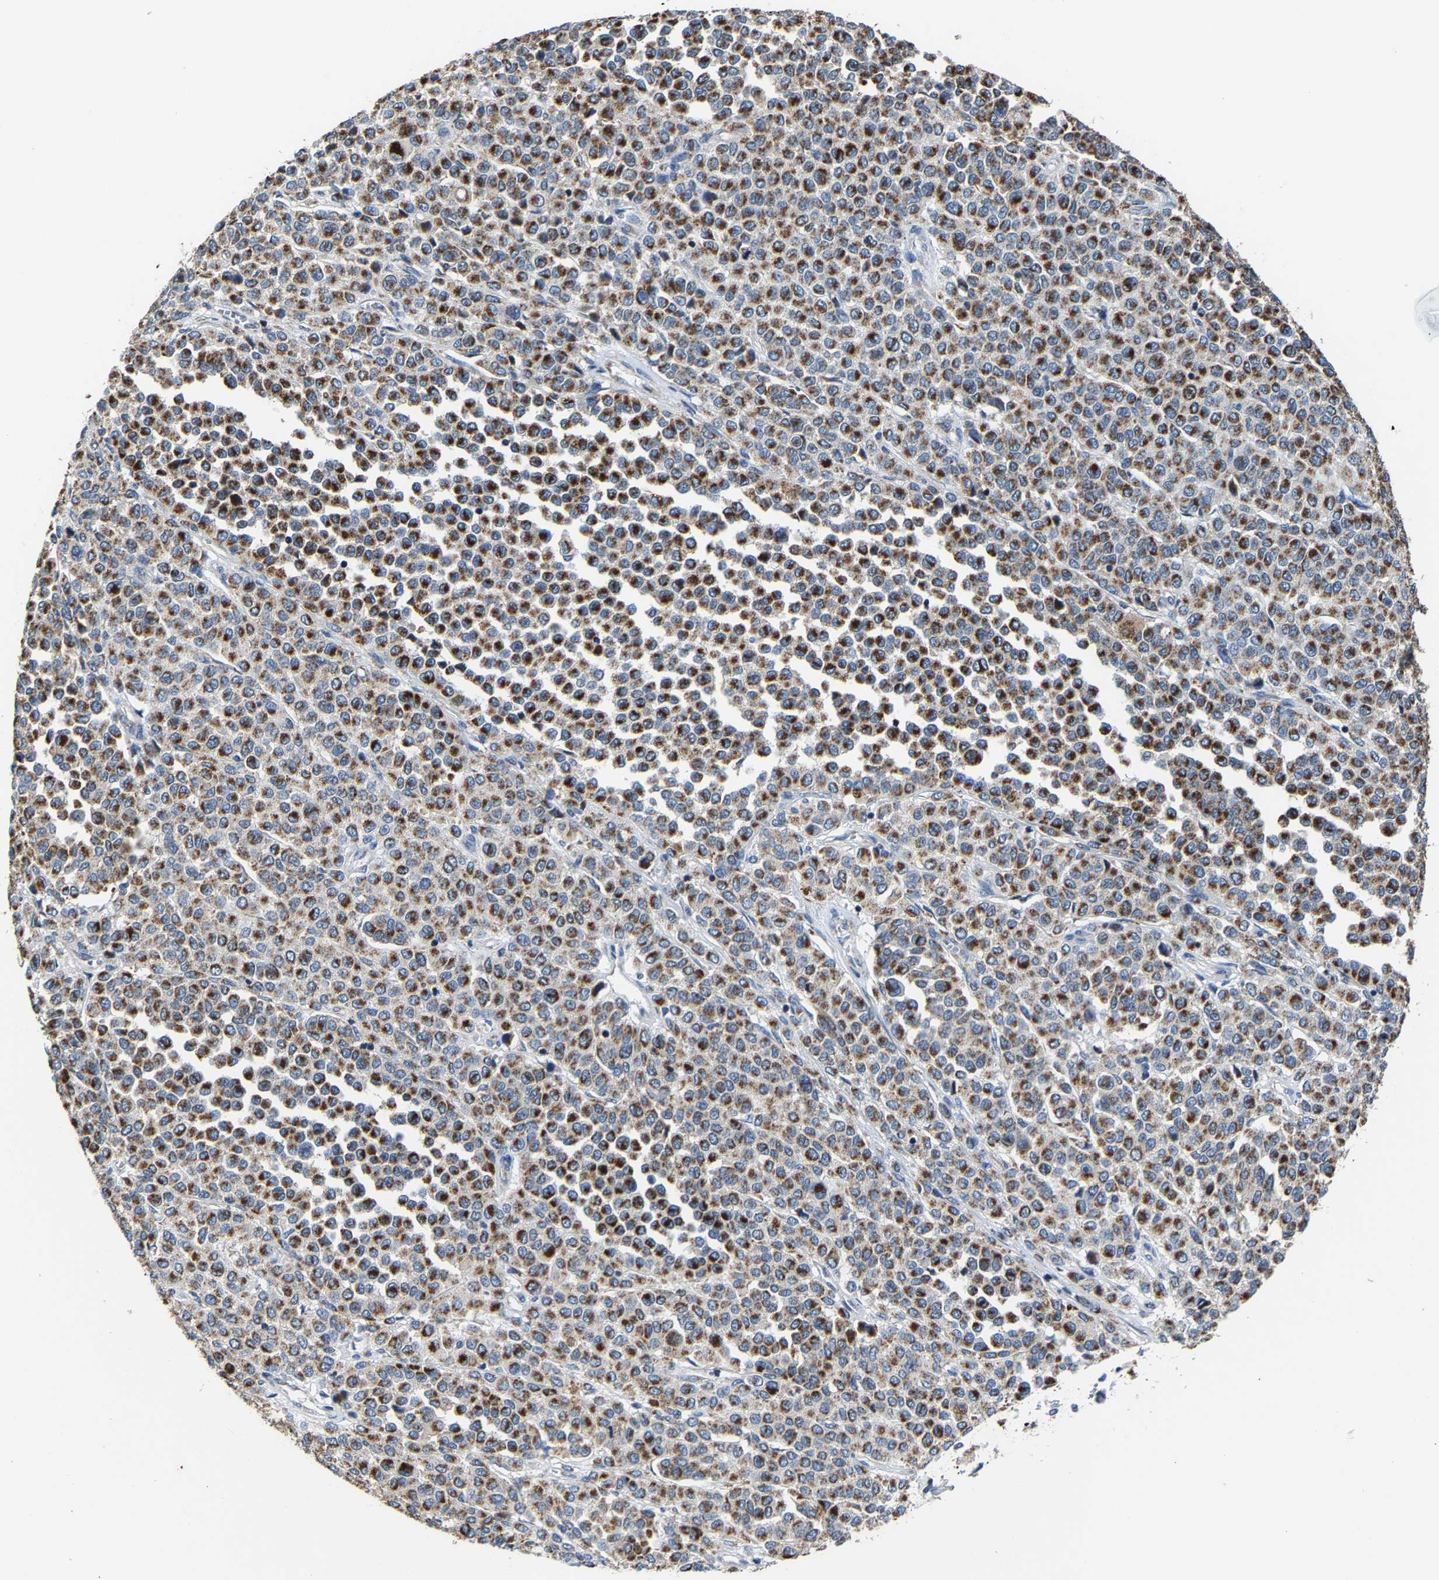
{"staining": {"intensity": "strong", "quantity": ">75%", "location": "cytoplasmic/membranous"}, "tissue": "melanoma", "cell_type": "Tumor cells", "image_type": "cancer", "snomed": [{"axis": "morphology", "description": "Malignant melanoma, Metastatic site"}, {"axis": "topography", "description": "Pancreas"}], "caption": "Malignant melanoma (metastatic site) tissue shows strong cytoplasmic/membranous expression in approximately >75% of tumor cells", "gene": "AGK", "patient": {"sex": "female", "age": 30}}